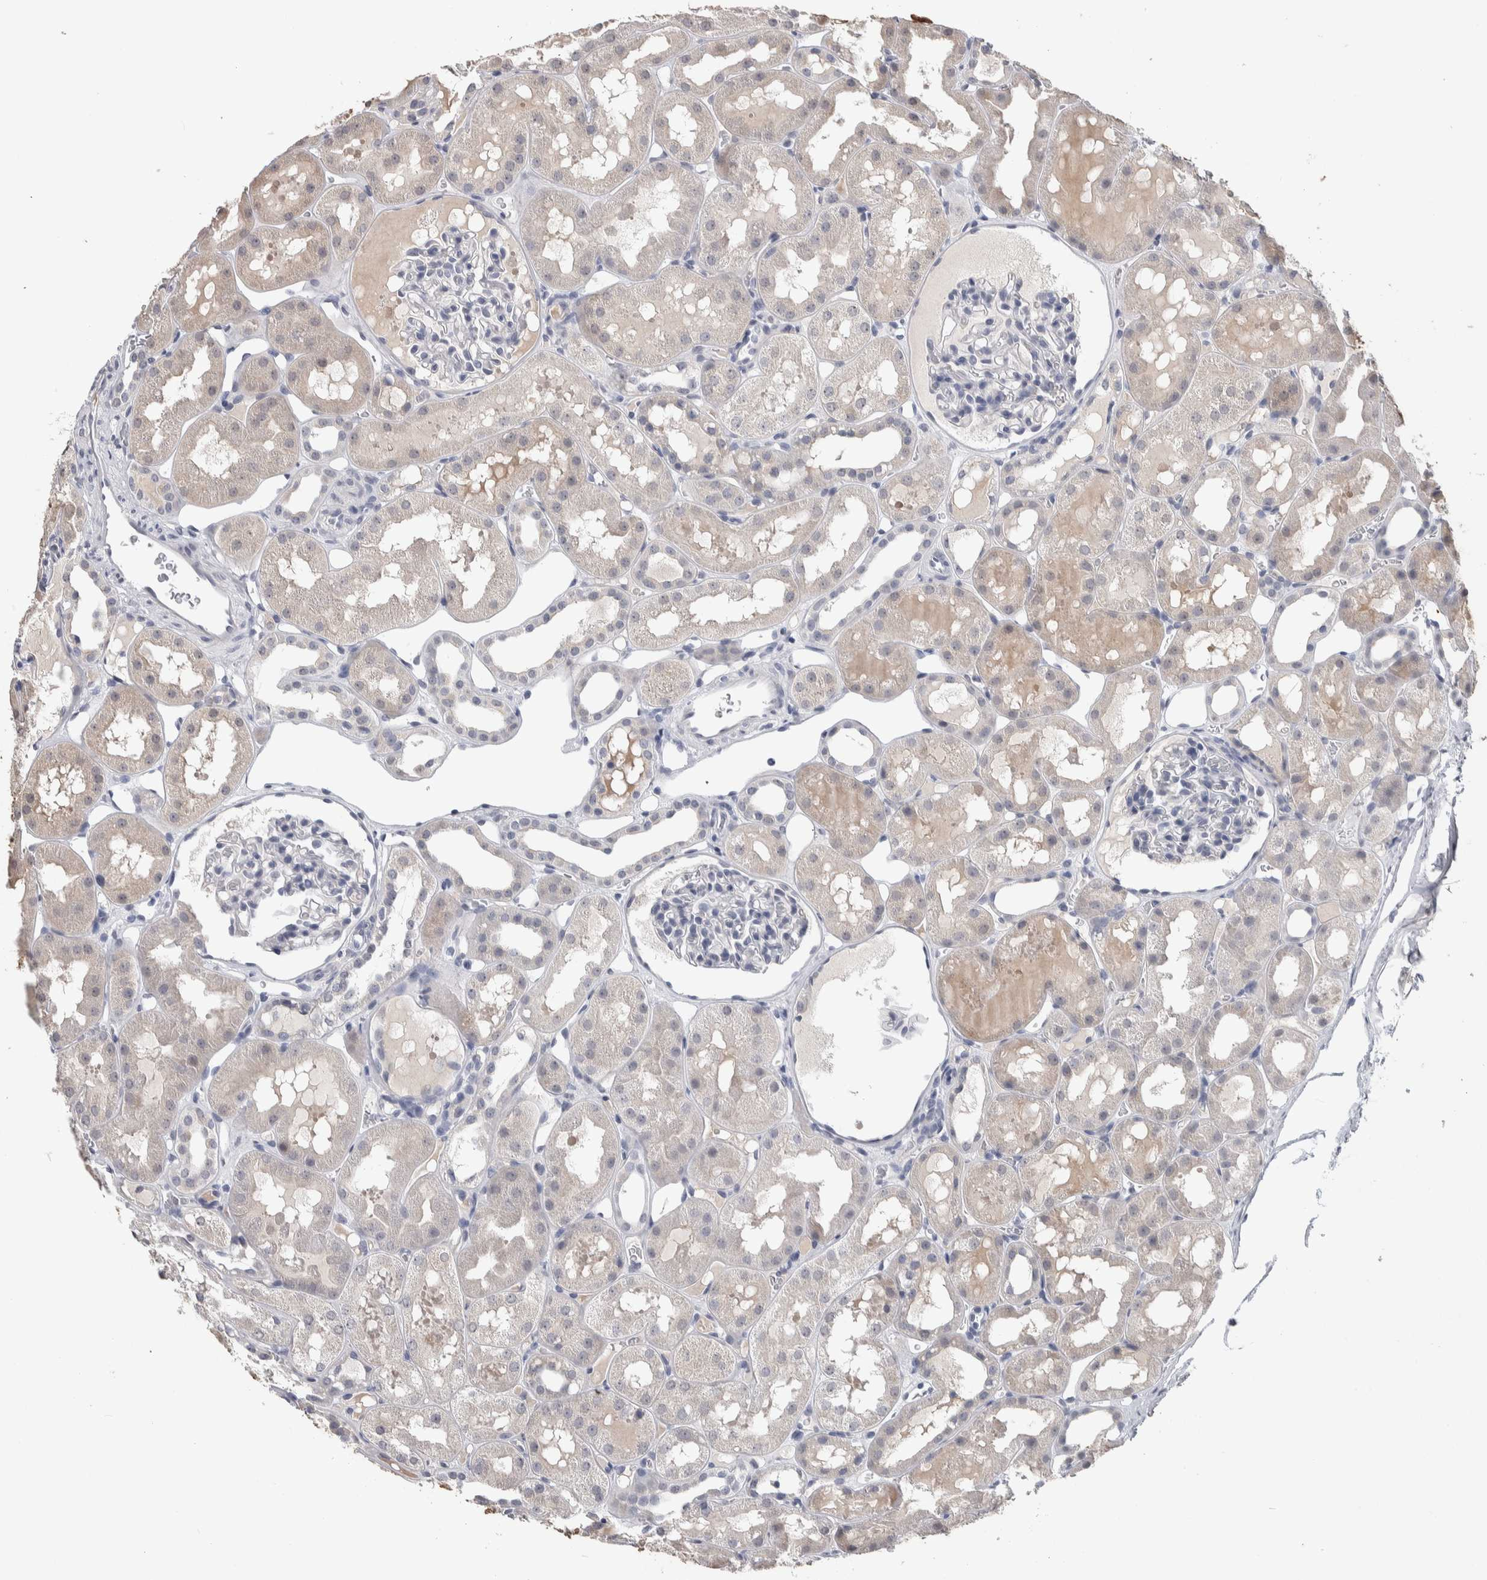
{"staining": {"intensity": "negative", "quantity": "none", "location": "none"}, "tissue": "kidney", "cell_type": "Cells in glomeruli", "image_type": "normal", "snomed": [{"axis": "morphology", "description": "Normal tissue, NOS"}, {"axis": "topography", "description": "Kidney"}, {"axis": "topography", "description": "Urinary bladder"}], "caption": "Immunohistochemical staining of benign human kidney displays no significant positivity in cells in glomeruli. (DAB (3,3'-diaminobenzidine) immunohistochemistry, high magnification).", "gene": "TMEM102", "patient": {"sex": "male", "age": 16}}